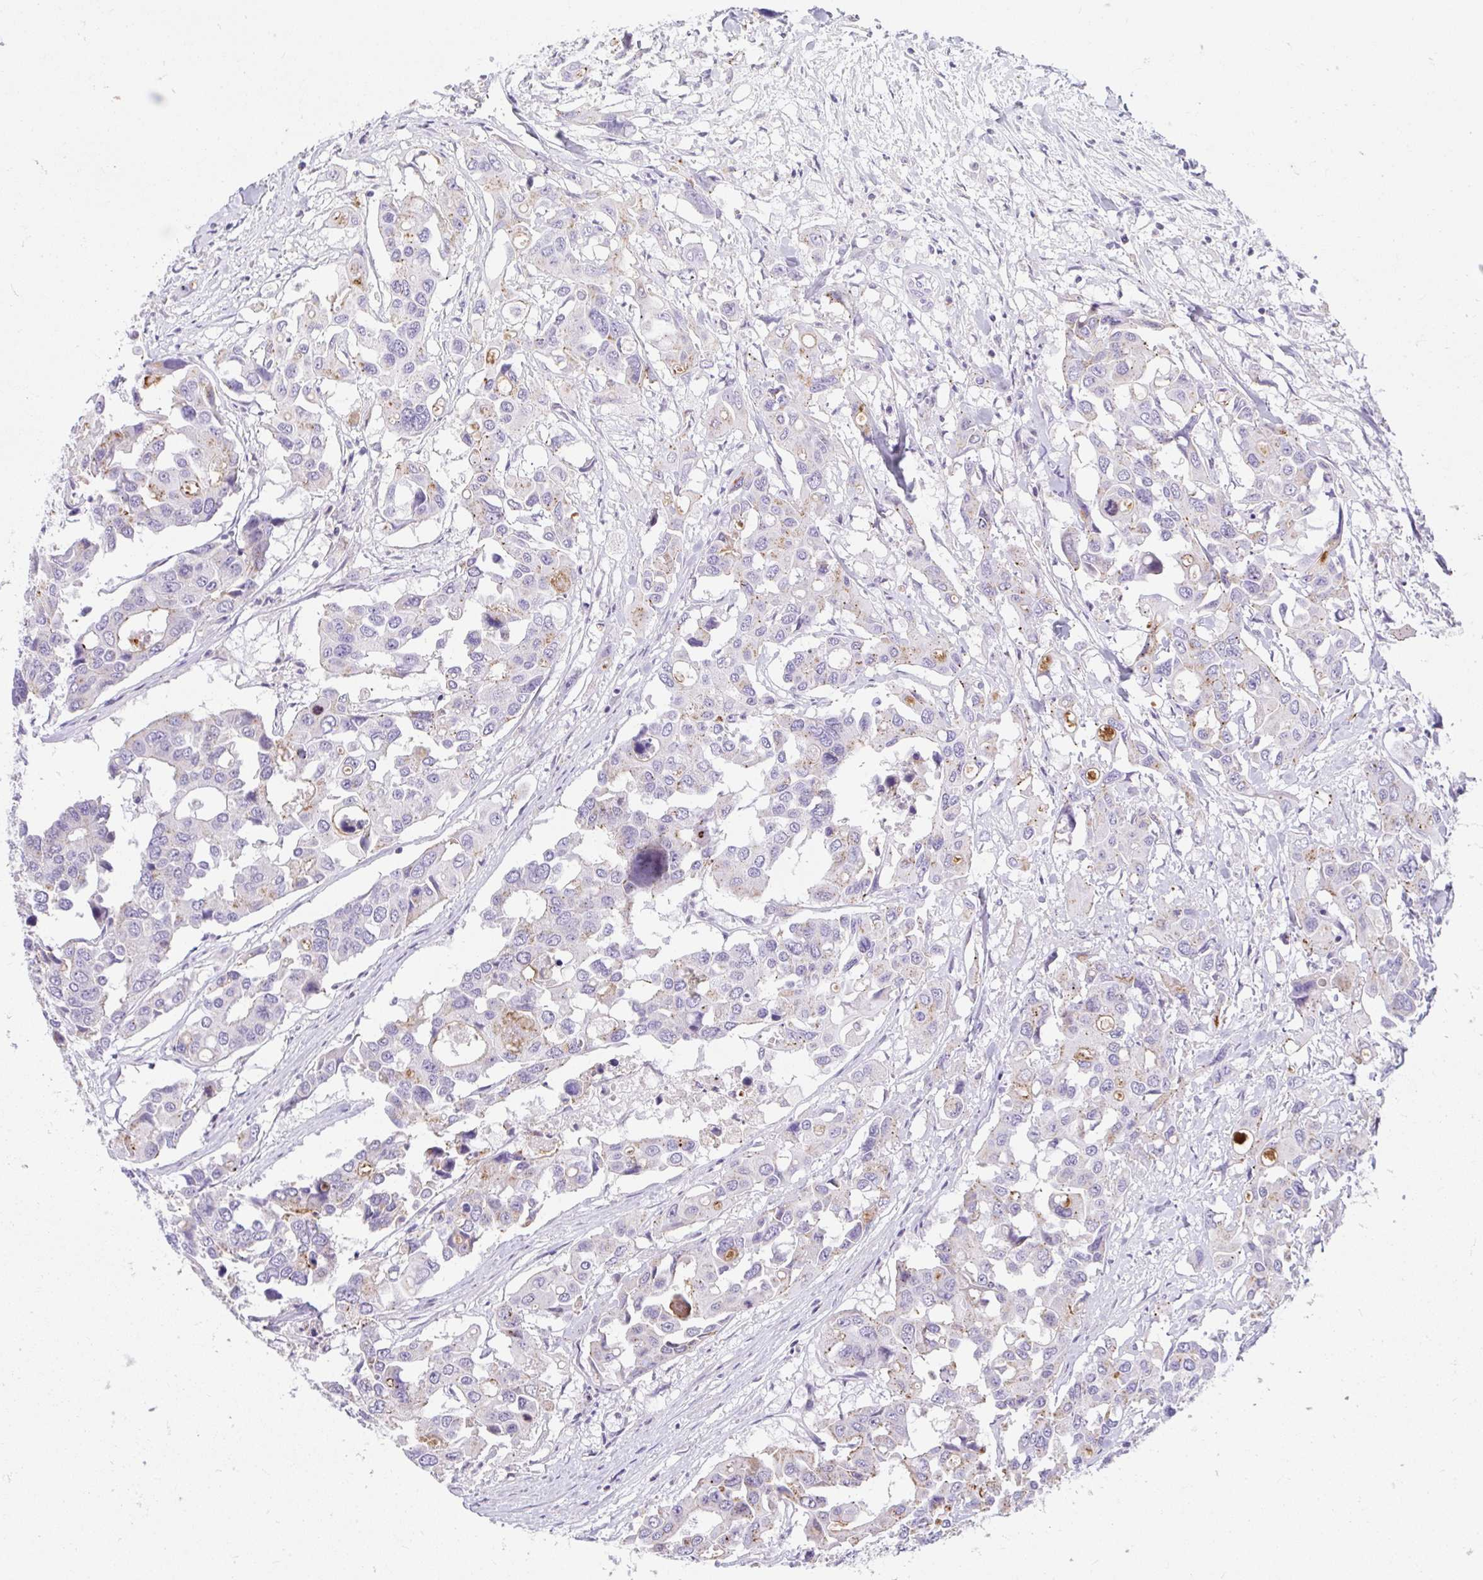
{"staining": {"intensity": "weak", "quantity": "<25%", "location": "cytoplasmic/membranous"}, "tissue": "colorectal cancer", "cell_type": "Tumor cells", "image_type": "cancer", "snomed": [{"axis": "morphology", "description": "Adenocarcinoma, NOS"}, {"axis": "topography", "description": "Colon"}], "caption": "Tumor cells are negative for brown protein staining in adenocarcinoma (colorectal).", "gene": "VPS4B", "patient": {"sex": "male", "age": 77}}